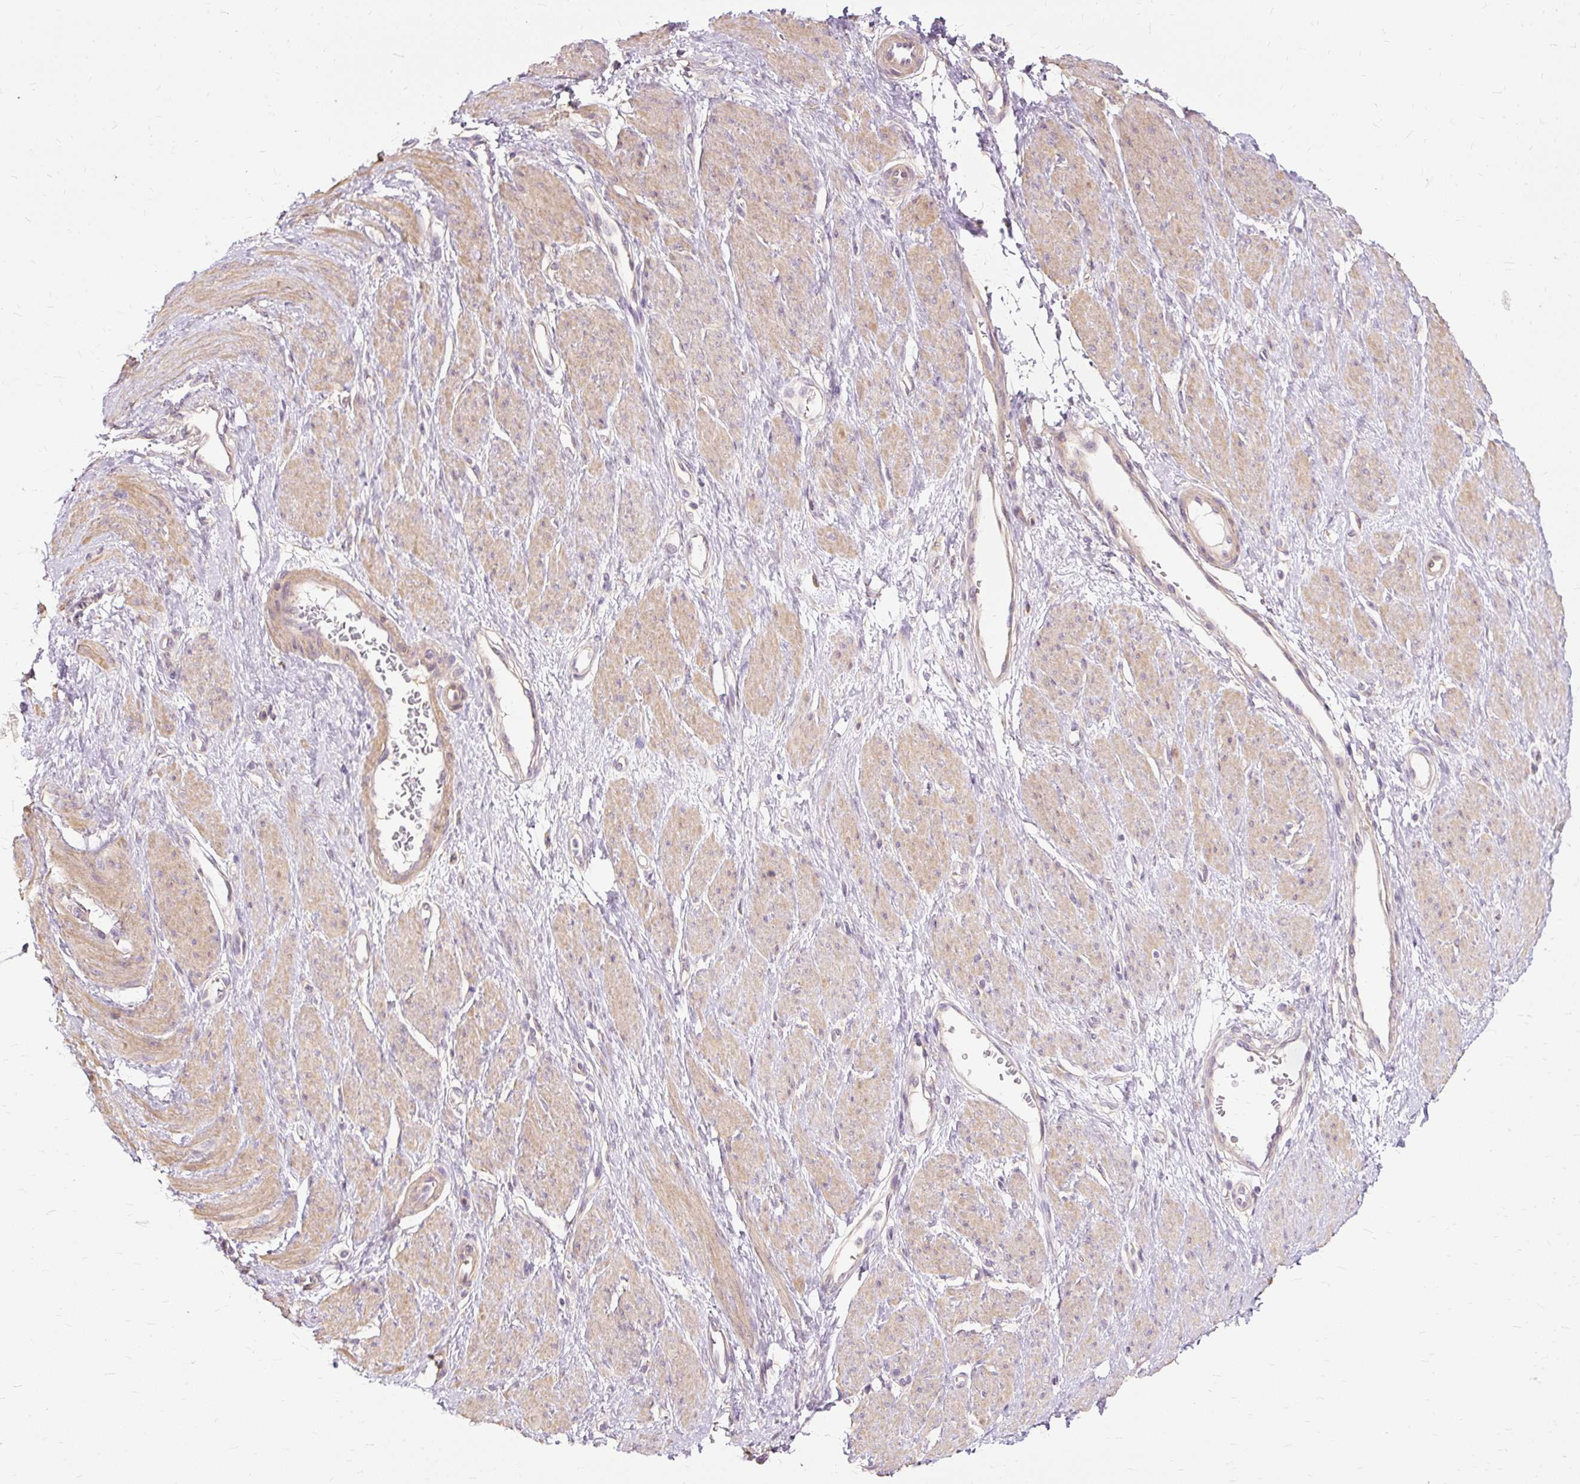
{"staining": {"intensity": "weak", "quantity": "25%-75%", "location": "cytoplasmic/membranous"}, "tissue": "smooth muscle", "cell_type": "Smooth muscle cells", "image_type": "normal", "snomed": [{"axis": "morphology", "description": "Normal tissue, NOS"}, {"axis": "topography", "description": "Smooth muscle"}, {"axis": "topography", "description": "Uterus"}], "caption": "Immunohistochemical staining of normal smooth muscle exhibits weak cytoplasmic/membranous protein staining in approximately 25%-75% of smooth muscle cells. Immunohistochemistry stains the protein of interest in brown and the nuclei are stained blue.", "gene": "TSPAN8", "patient": {"sex": "female", "age": 39}}